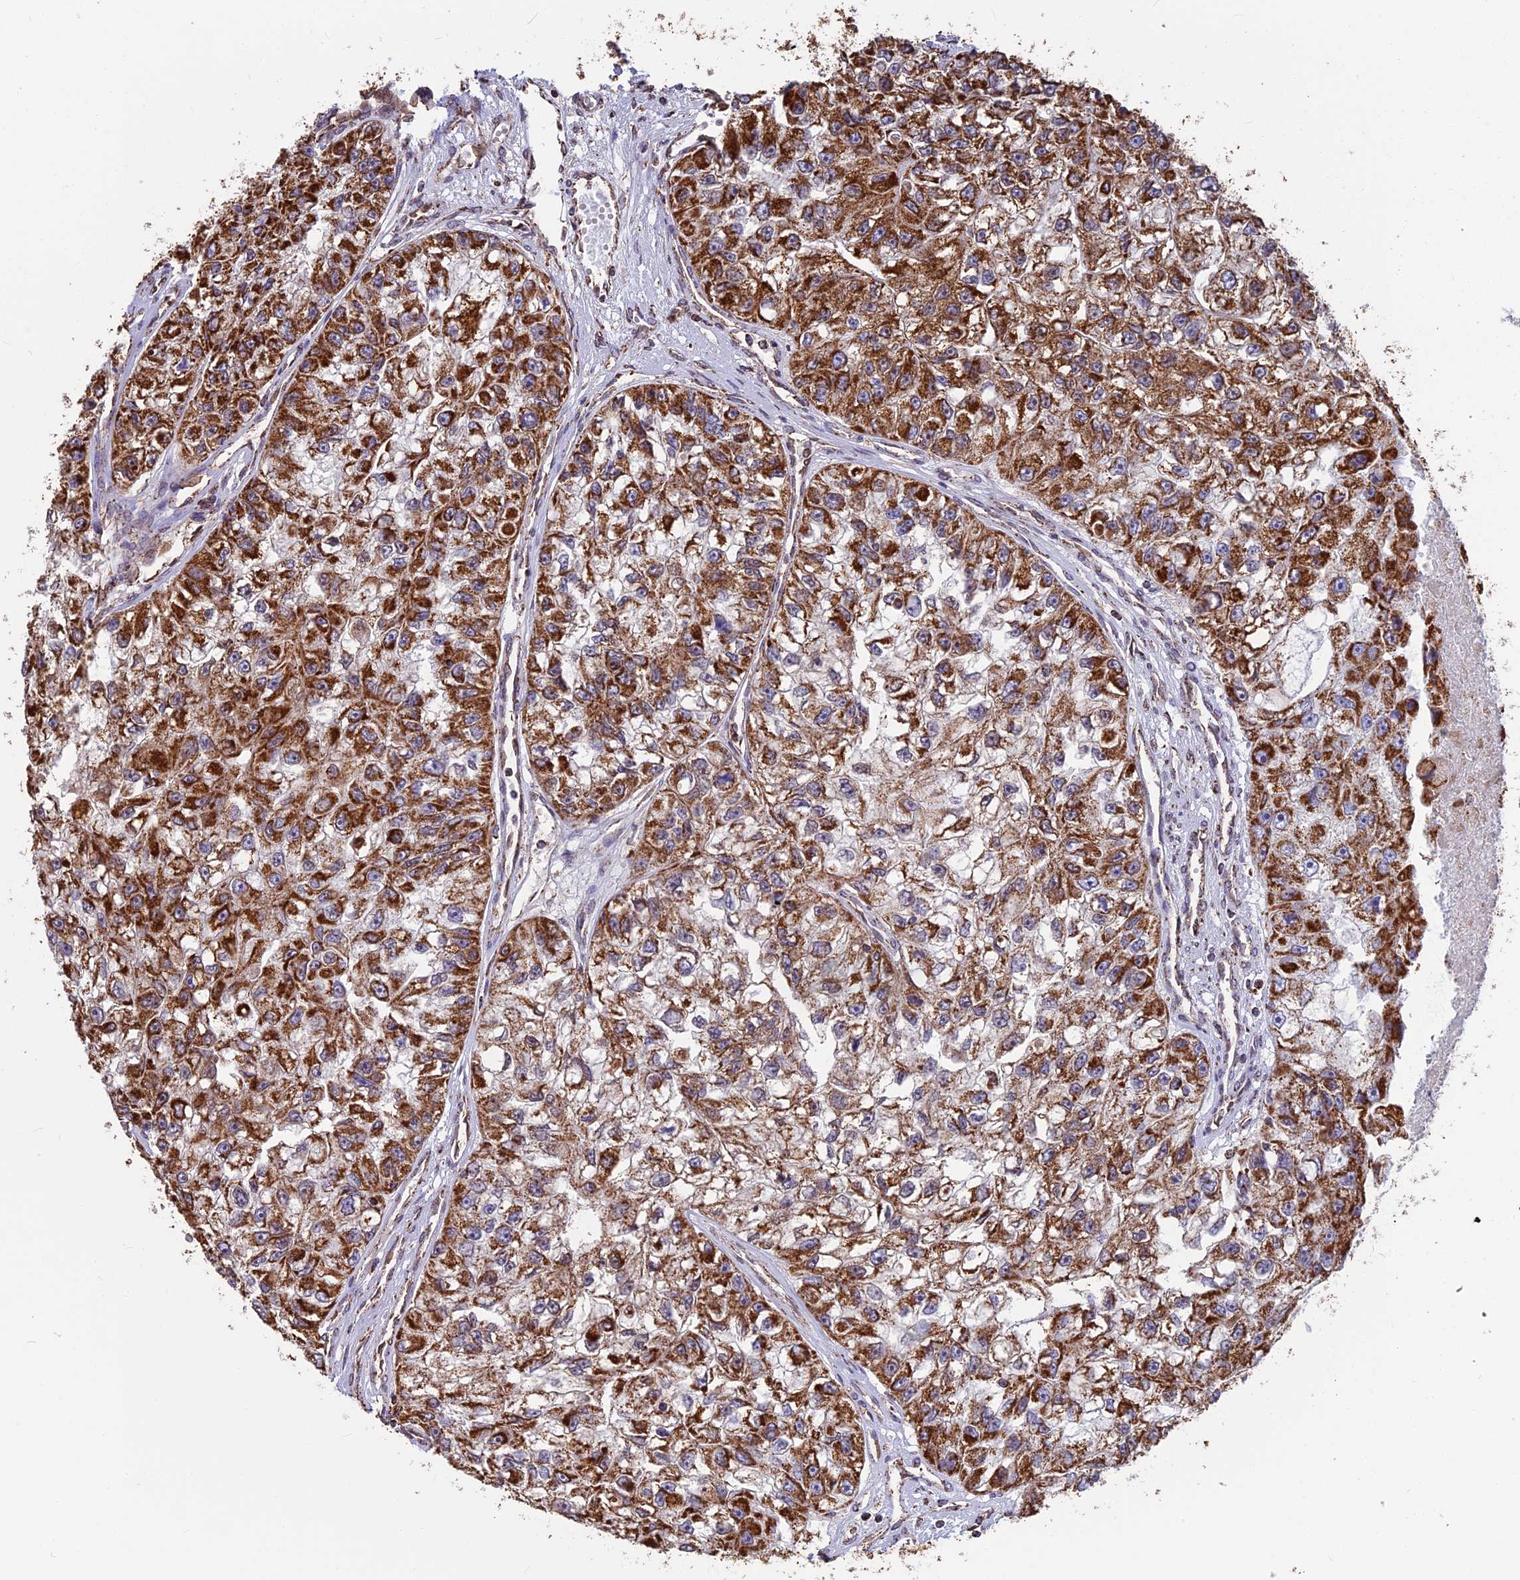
{"staining": {"intensity": "strong", "quantity": ">75%", "location": "cytoplasmic/membranous"}, "tissue": "renal cancer", "cell_type": "Tumor cells", "image_type": "cancer", "snomed": [{"axis": "morphology", "description": "Adenocarcinoma, NOS"}, {"axis": "topography", "description": "Kidney"}], "caption": "Brown immunohistochemical staining in renal cancer (adenocarcinoma) exhibits strong cytoplasmic/membranous positivity in about >75% of tumor cells.", "gene": "CS", "patient": {"sex": "male", "age": 63}}